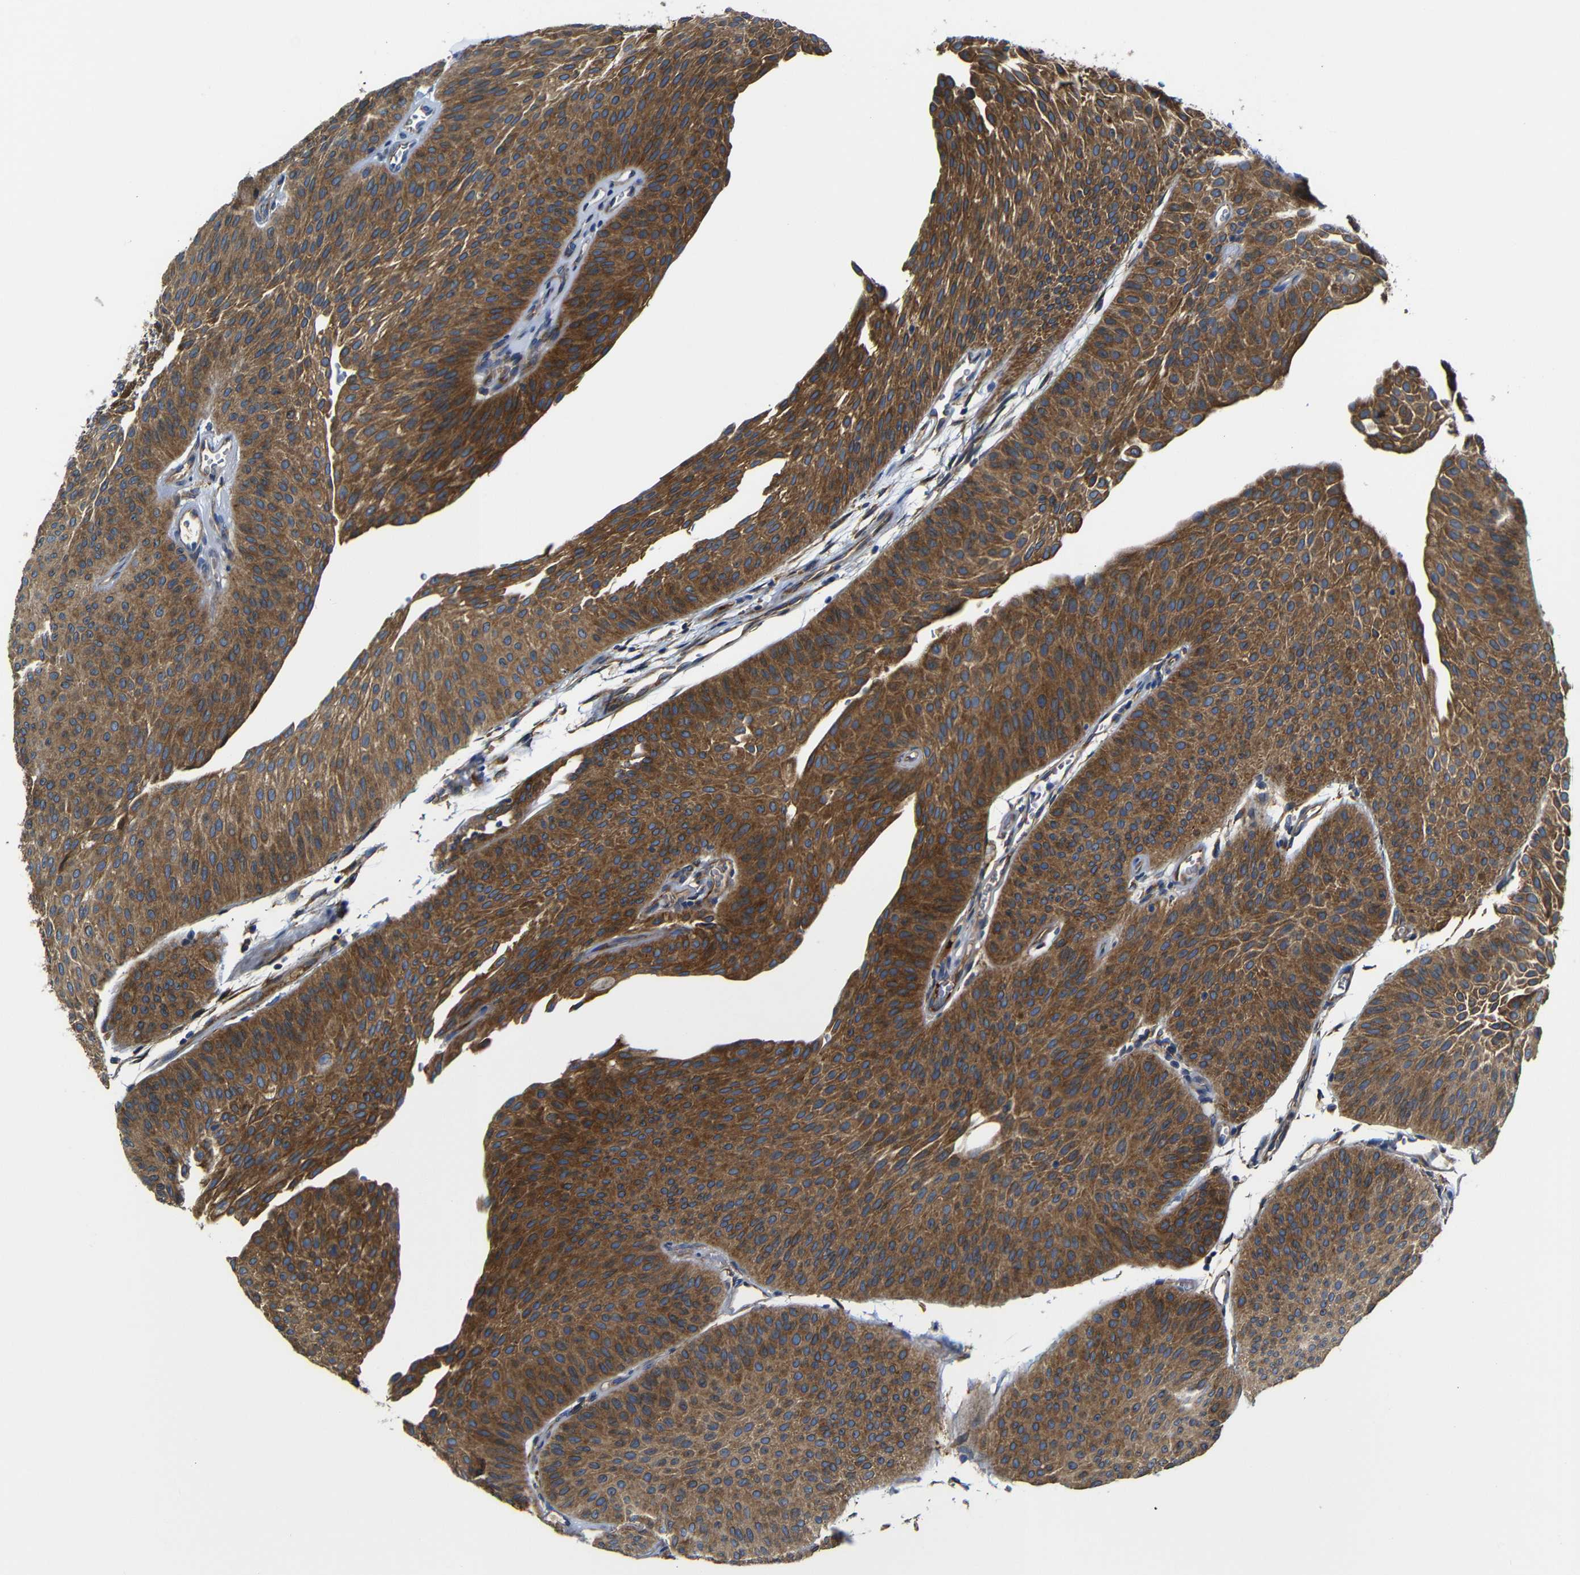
{"staining": {"intensity": "strong", "quantity": ">75%", "location": "cytoplasmic/membranous"}, "tissue": "urothelial cancer", "cell_type": "Tumor cells", "image_type": "cancer", "snomed": [{"axis": "morphology", "description": "Urothelial carcinoma, Low grade"}, {"axis": "topography", "description": "Urinary bladder"}], "caption": "Urothelial cancer stained with a protein marker reveals strong staining in tumor cells.", "gene": "CLCC1", "patient": {"sex": "female", "age": 60}}